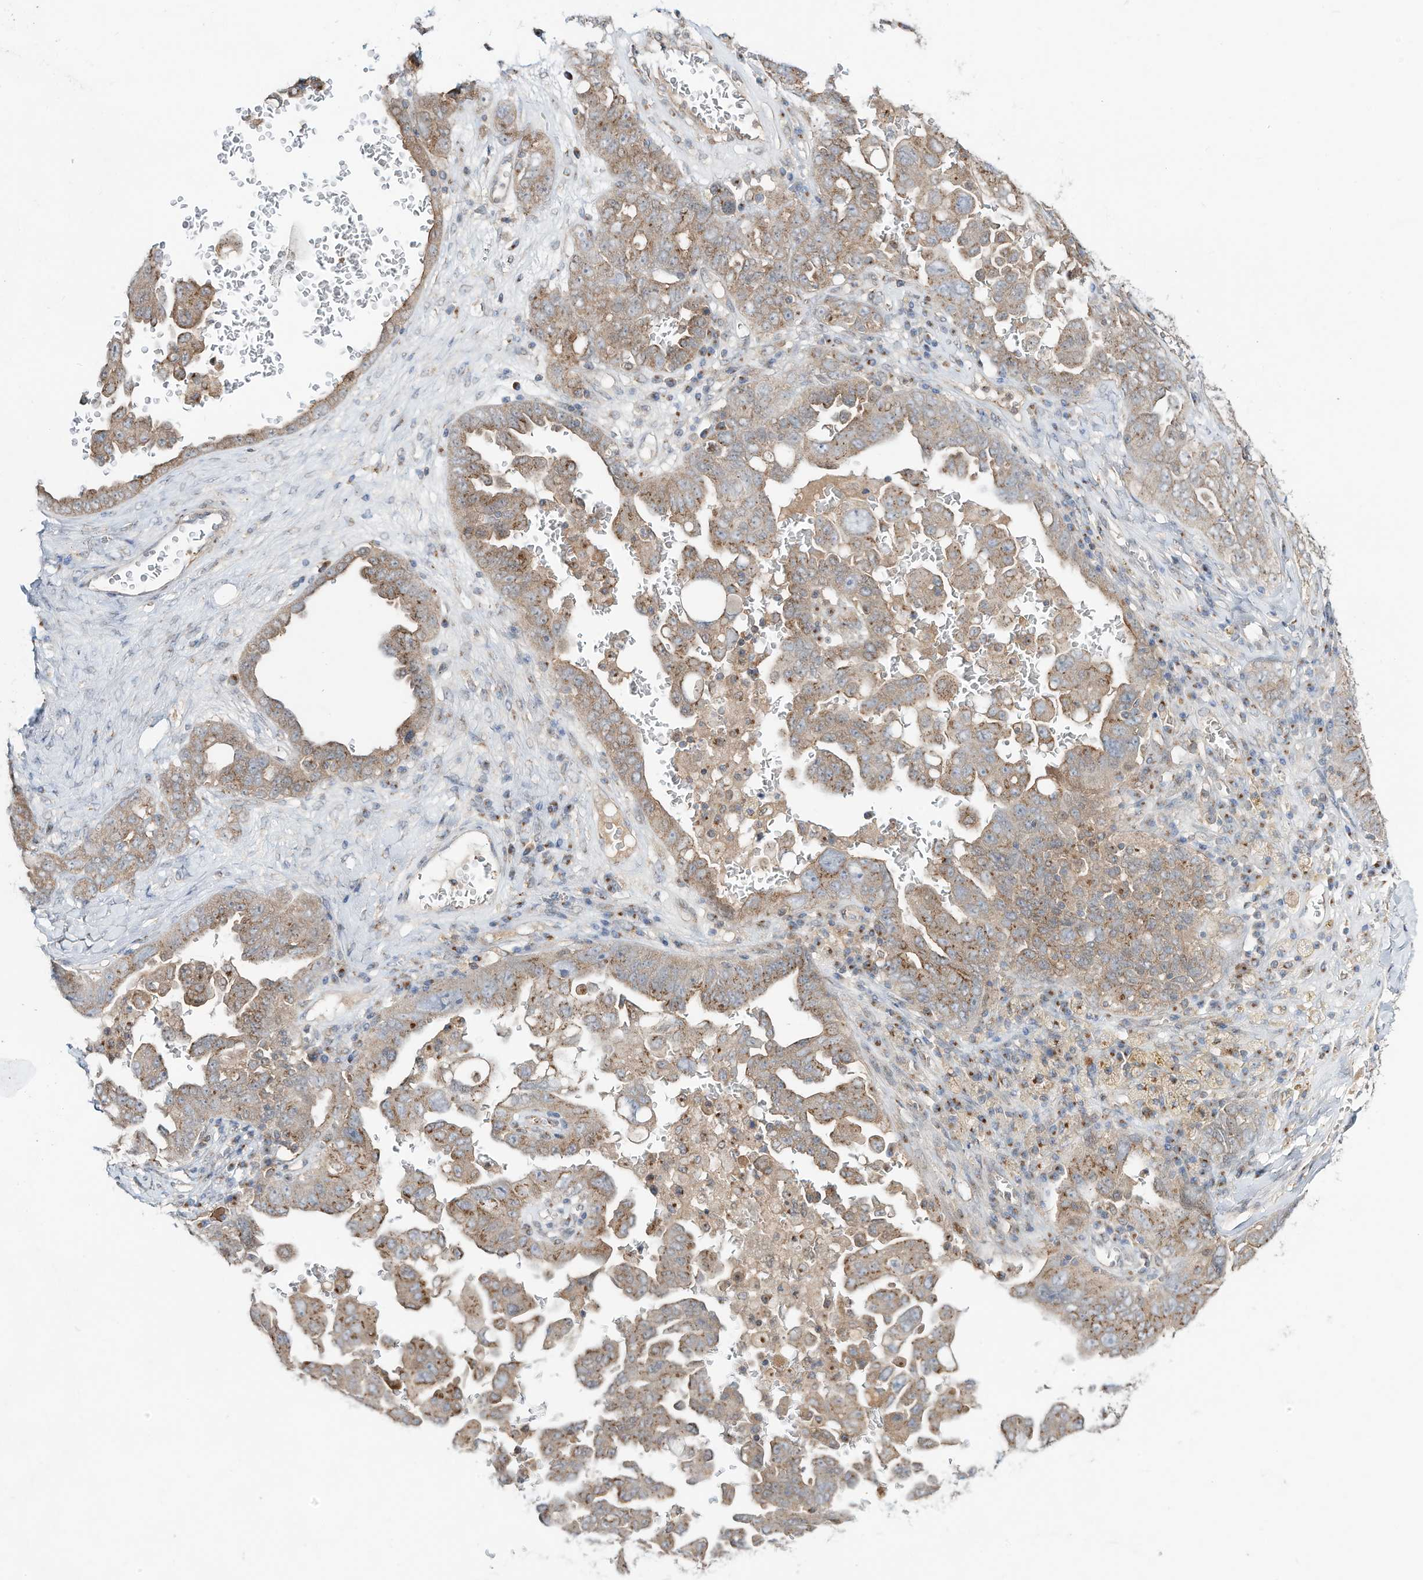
{"staining": {"intensity": "moderate", "quantity": ">75%", "location": "cytoplasmic/membranous"}, "tissue": "ovarian cancer", "cell_type": "Tumor cells", "image_type": "cancer", "snomed": [{"axis": "morphology", "description": "Carcinoma, endometroid"}, {"axis": "topography", "description": "Ovary"}], "caption": "Immunohistochemical staining of human endometroid carcinoma (ovarian) reveals medium levels of moderate cytoplasmic/membranous staining in about >75% of tumor cells.", "gene": "CUX1", "patient": {"sex": "female", "age": 62}}